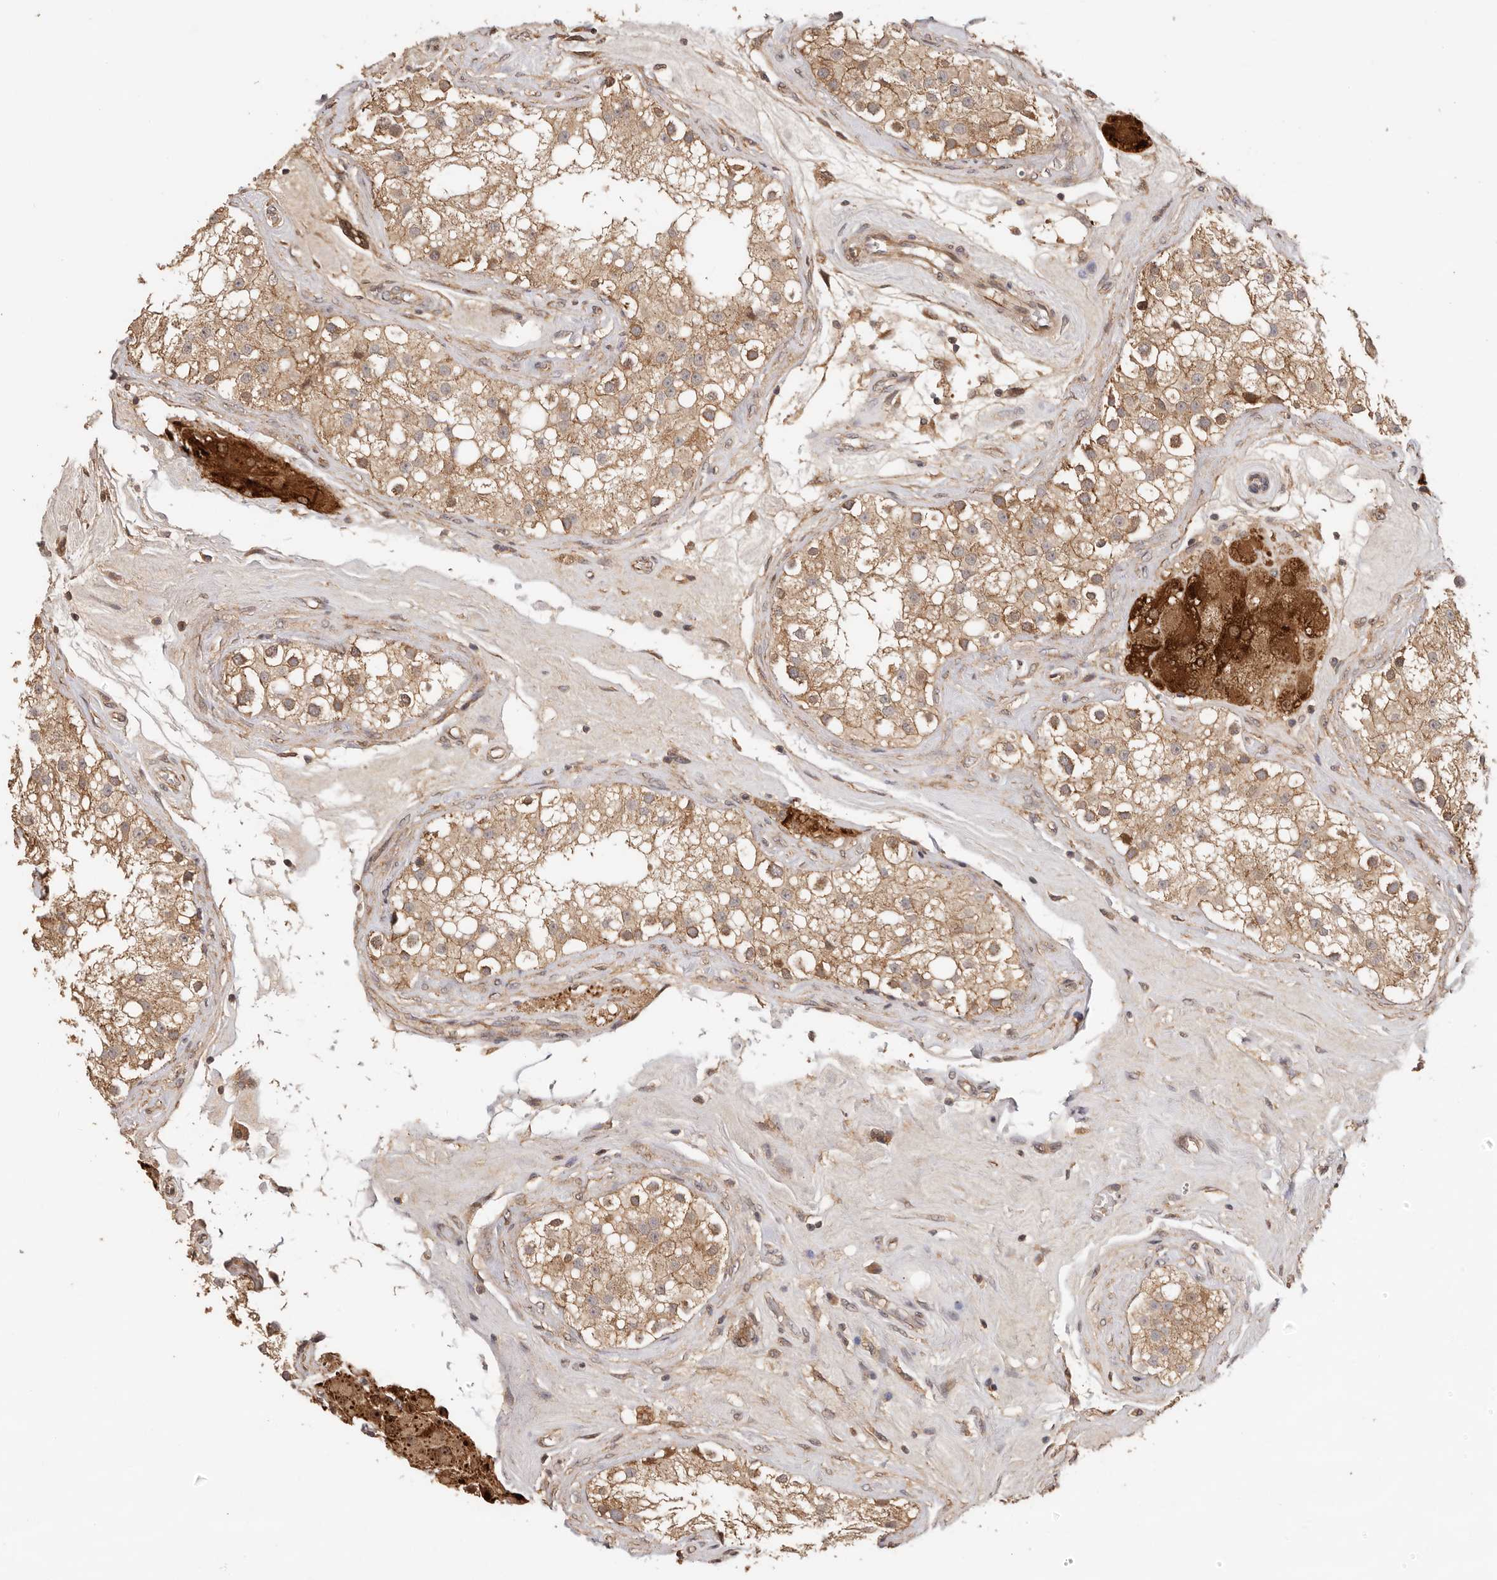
{"staining": {"intensity": "moderate", "quantity": ">75%", "location": "cytoplasmic/membranous"}, "tissue": "testis", "cell_type": "Cells in seminiferous ducts", "image_type": "normal", "snomed": [{"axis": "morphology", "description": "Normal tissue, NOS"}, {"axis": "topography", "description": "Testis"}], "caption": "Moderate cytoplasmic/membranous staining is appreciated in about >75% of cells in seminiferous ducts in unremarkable testis. The staining was performed using DAB (3,3'-diaminobenzidine), with brown indicating positive protein expression. Nuclei are stained blue with hematoxylin.", "gene": "AFDN", "patient": {"sex": "male", "age": 84}}